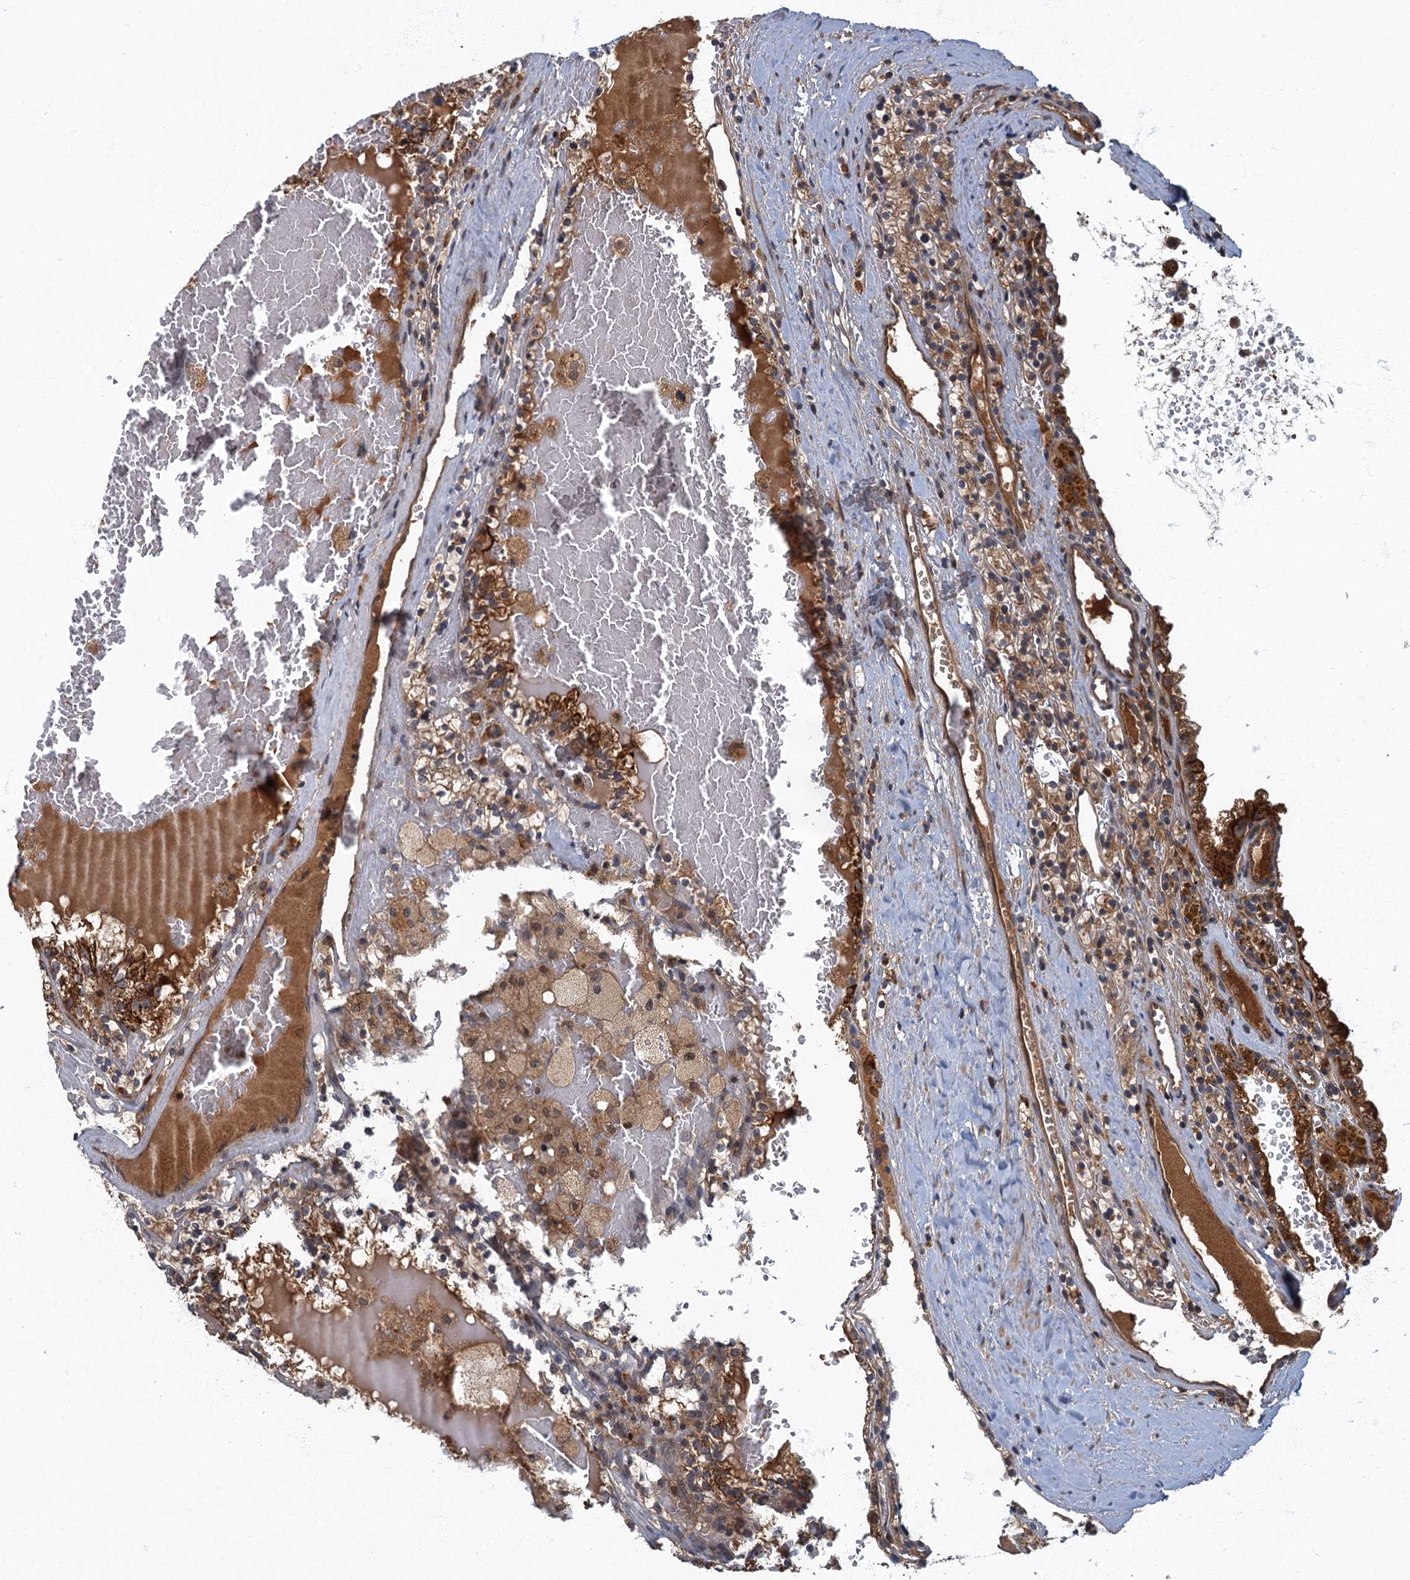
{"staining": {"intensity": "strong", "quantity": ">75%", "location": "cytoplasmic/membranous"}, "tissue": "renal cancer", "cell_type": "Tumor cells", "image_type": "cancer", "snomed": [{"axis": "morphology", "description": "Adenocarcinoma, NOS"}, {"axis": "topography", "description": "Kidney"}], "caption": "A high-resolution histopathology image shows immunohistochemistry (IHC) staining of renal cancer (adenocarcinoma), which shows strong cytoplasmic/membranous expression in about >75% of tumor cells.", "gene": "SLC11A2", "patient": {"sex": "female", "age": 56}}